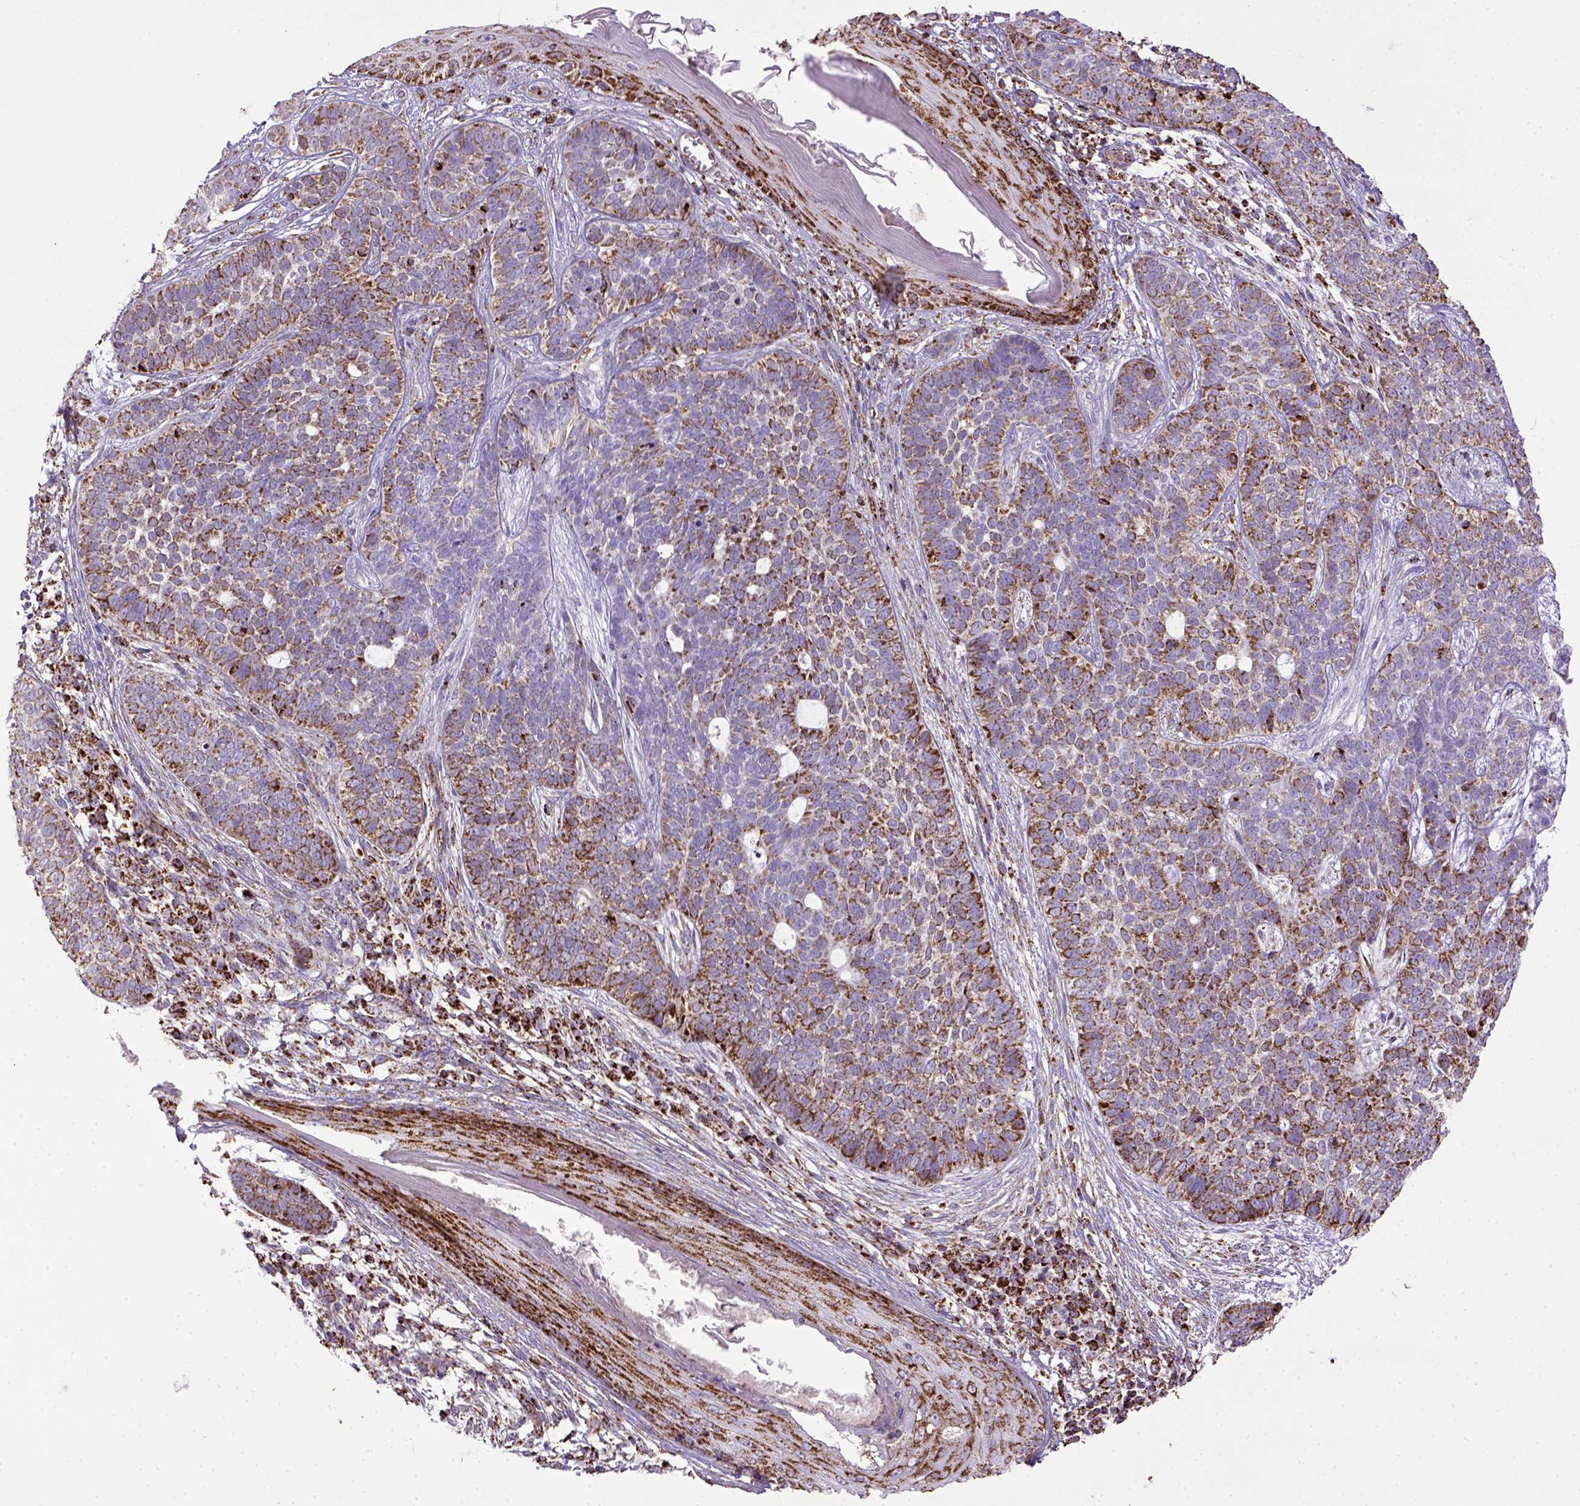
{"staining": {"intensity": "strong", "quantity": ">75%", "location": "cytoplasmic/membranous"}, "tissue": "skin cancer", "cell_type": "Tumor cells", "image_type": "cancer", "snomed": [{"axis": "morphology", "description": "Basal cell carcinoma"}, {"axis": "topography", "description": "Skin"}], "caption": "A brown stain shows strong cytoplasmic/membranous staining of a protein in human skin cancer tumor cells.", "gene": "MT-CO1", "patient": {"sex": "female", "age": 69}}